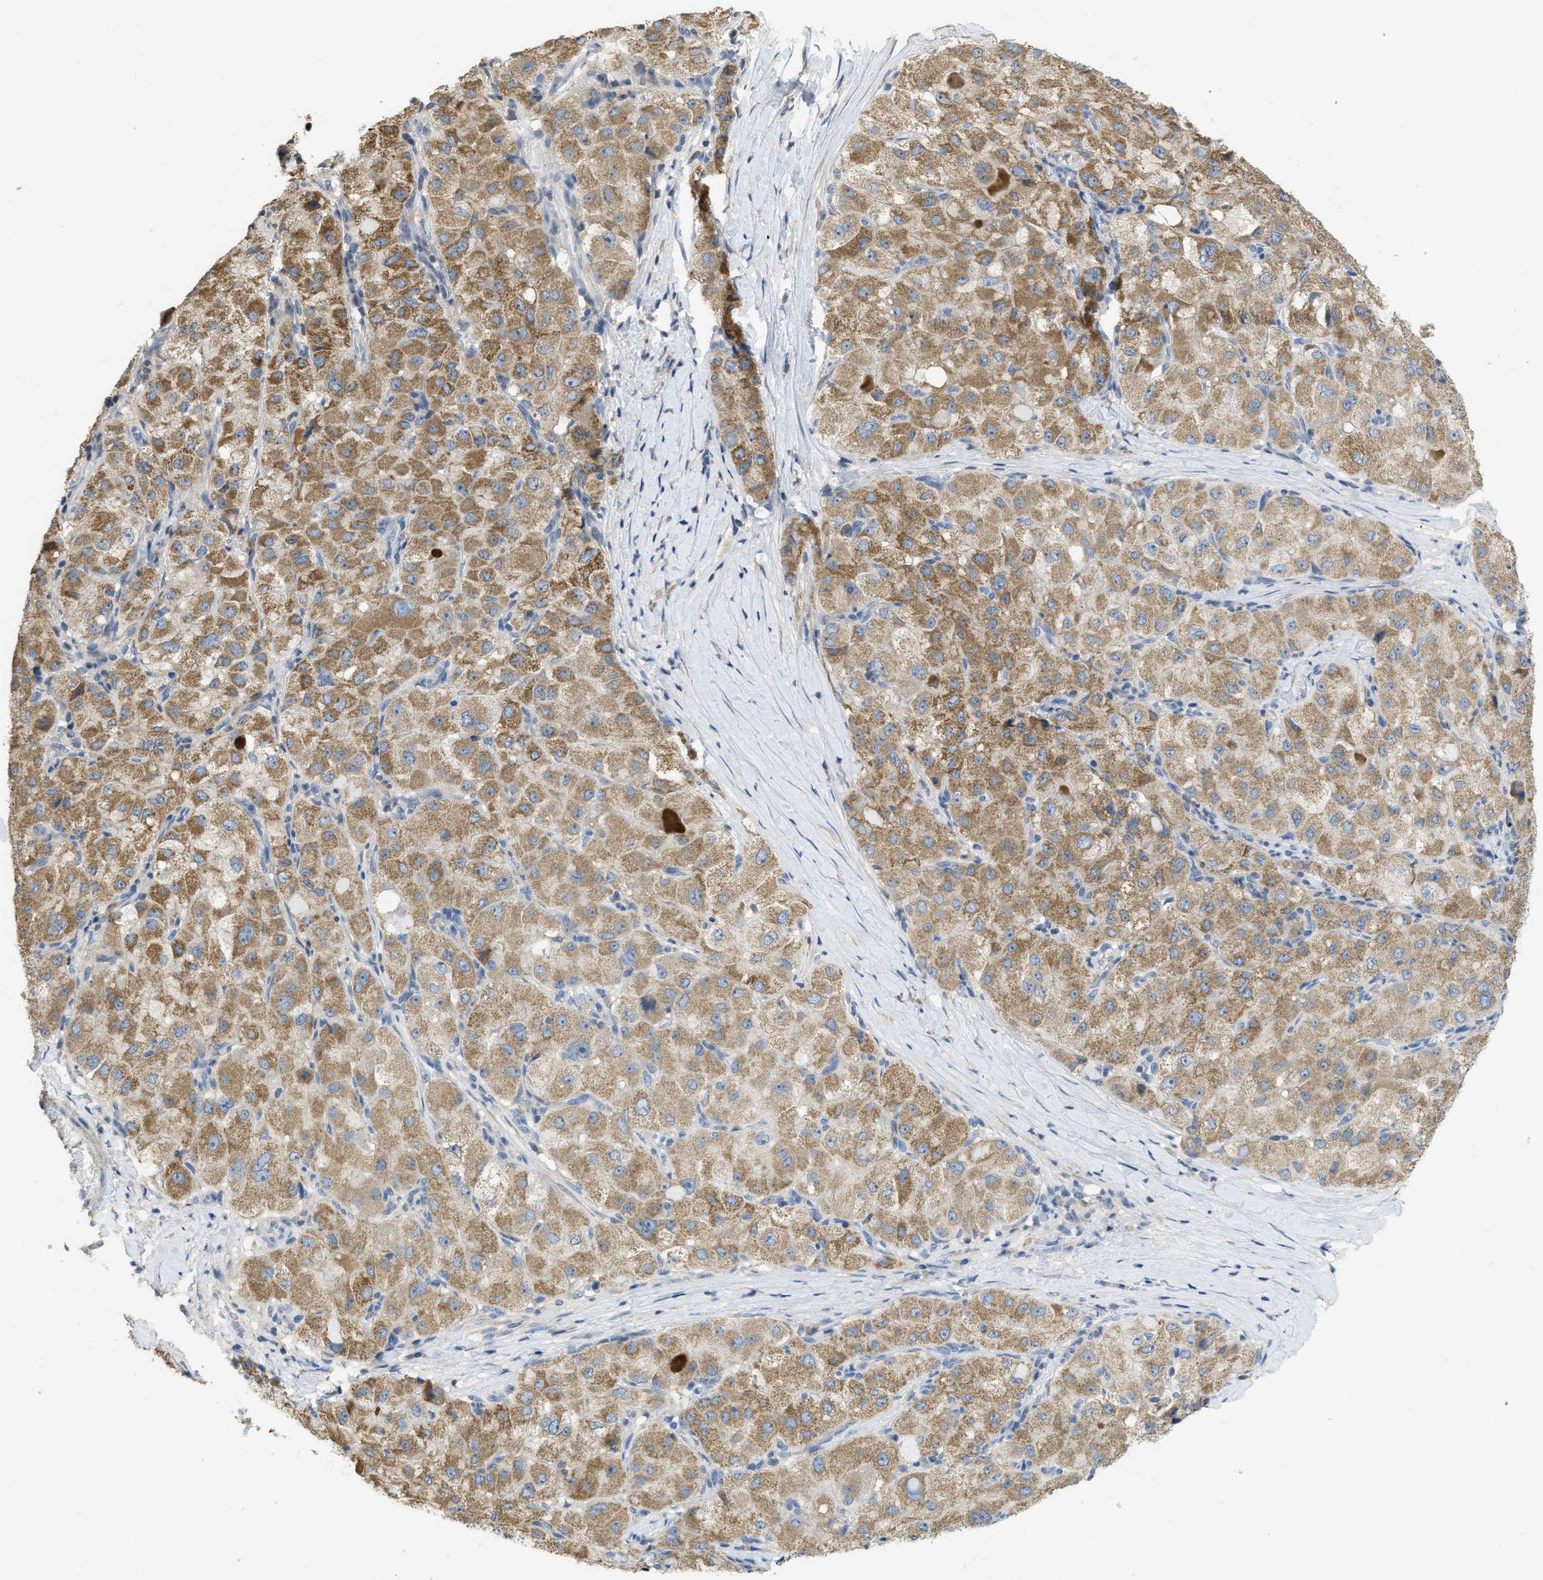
{"staining": {"intensity": "moderate", "quantity": ">75%", "location": "cytoplasmic/membranous"}, "tissue": "liver cancer", "cell_type": "Tumor cells", "image_type": "cancer", "snomed": [{"axis": "morphology", "description": "Carcinoma, Hepatocellular, NOS"}, {"axis": "topography", "description": "Liver"}], "caption": "There is medium levels of moderate cytoplasmic/membranous positivity in tumor cells of hepatocellular carcinoma (liver), as demonstrated by immunohistochemical staining (brown color).", "gene": "SFXN2", "patient": {"sex": "male", "age": 80}}